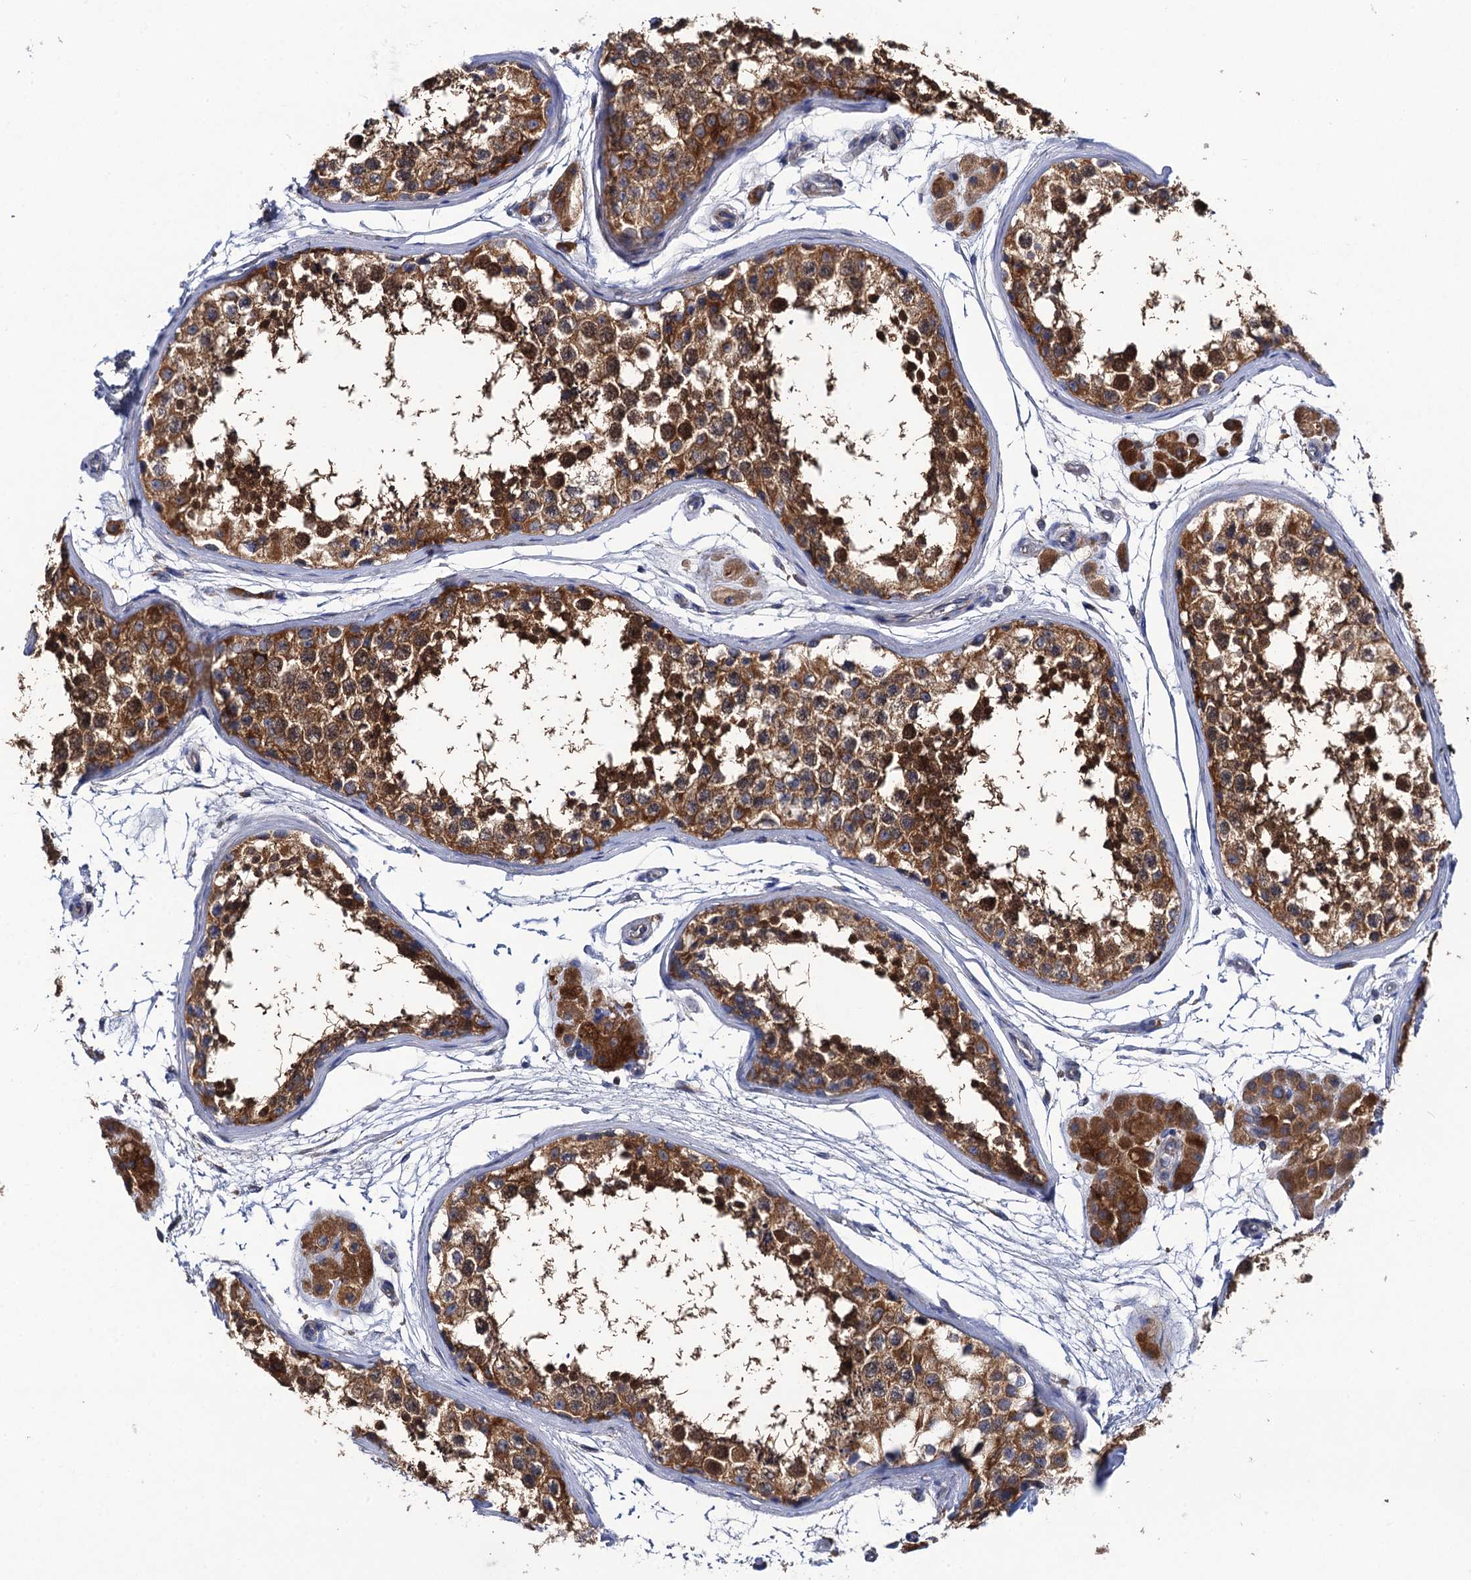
{"staining": {"intensity": "strong", "quantity": ">75%", "location": "cytoplasmic/membranous"}, "tissue": "testis", "cell_type": "Cells in seminiferous ducts", "image_type": "normal", "snomed": [{"axis": "morphology", "description": "Normal tissue, NOS"}, {"axis": "topography", "description": "Testis"}], "caption": "Immunohistochemistry histopathology image of benign testis stained for a protein (brown), which displays high levels of strong cytoplasmic/membranous staining in approximately >75% of cells in seminiferous ducts.", "gene": "DYDC1", "patient": {"sex": "male", "age": 56}}